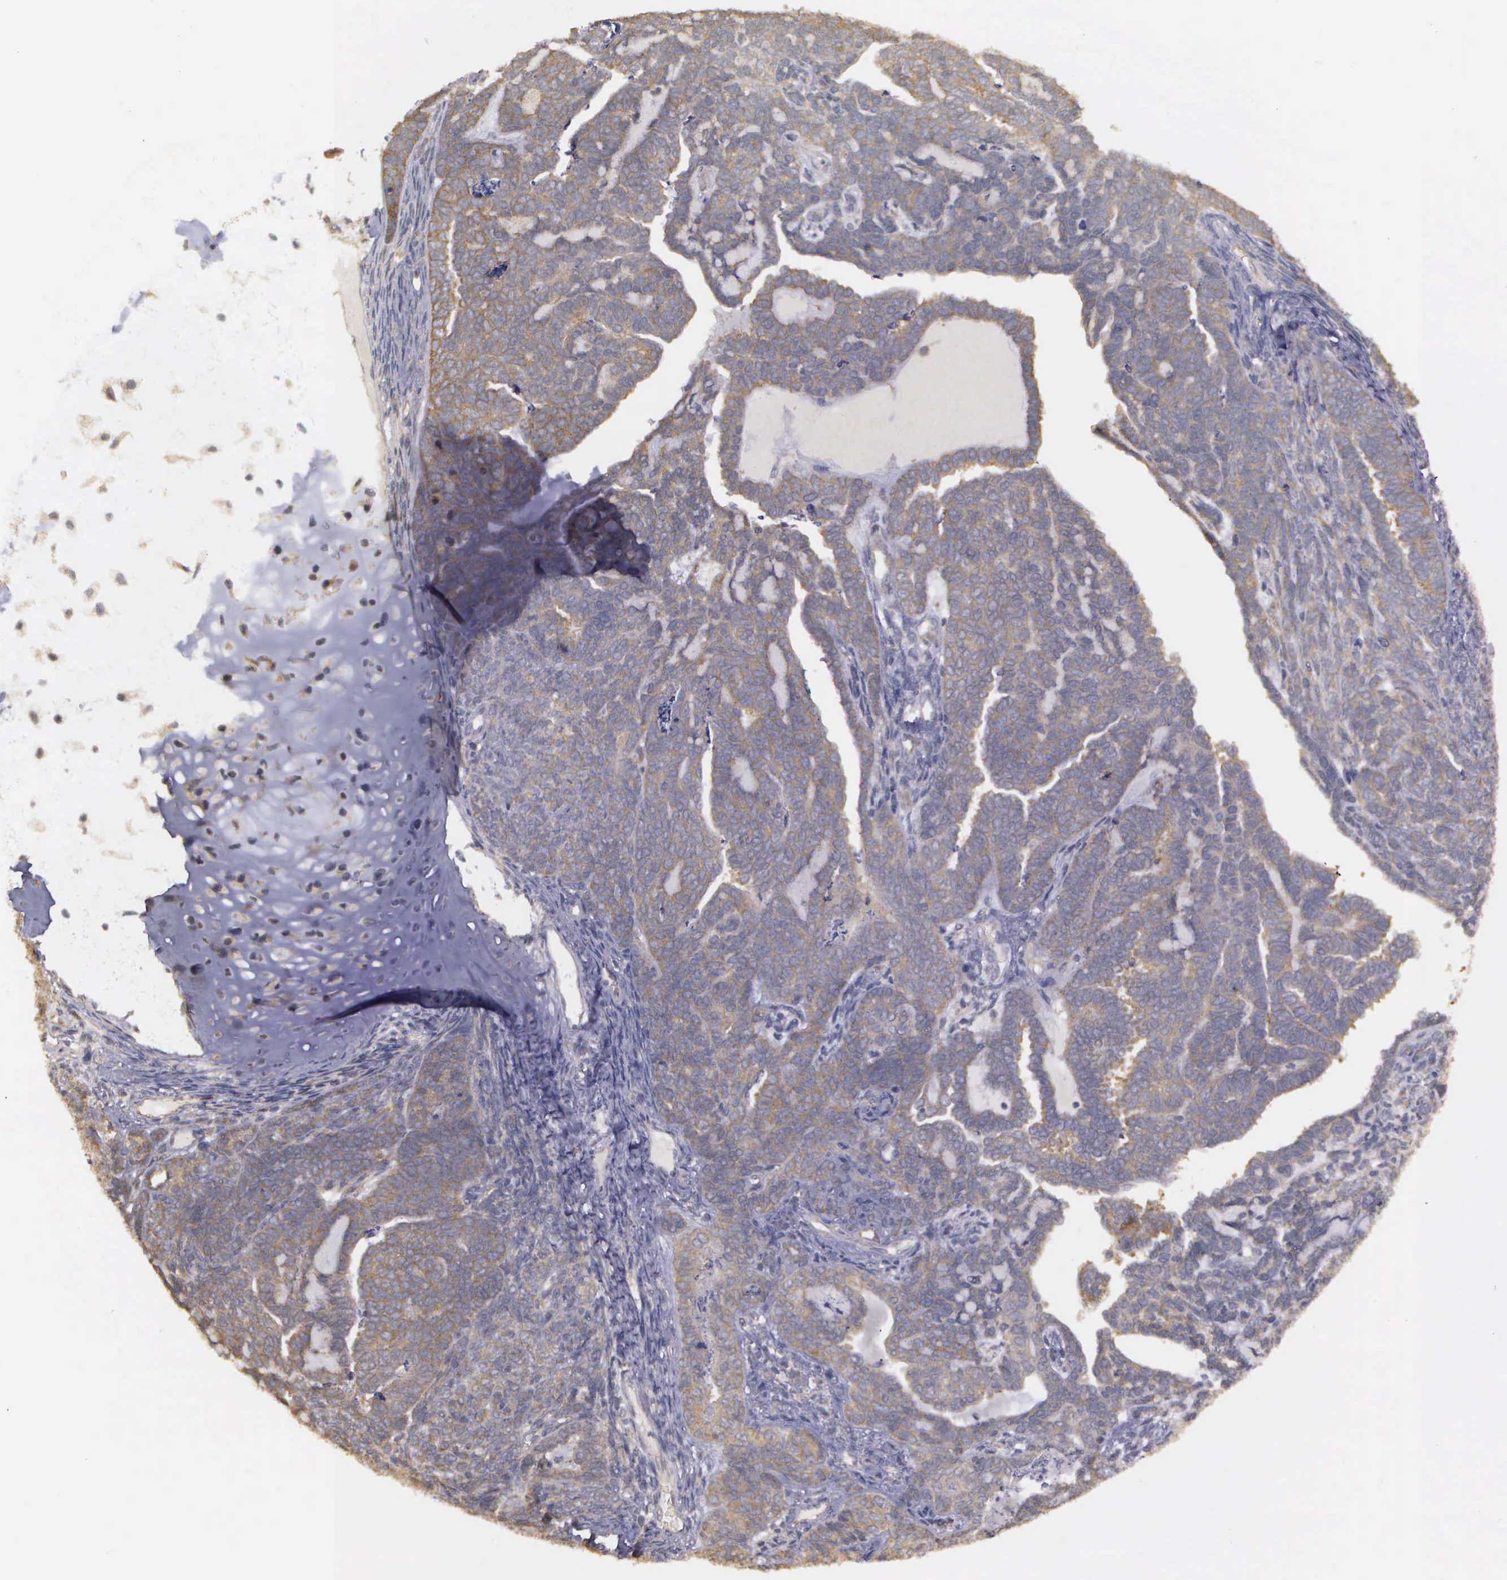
{"staining": {"intensity": "moderate", "quantity": ">75%", "location": "cytoplasmic/membranous"}, "tissue": "endometrial cancer", "cell_type": "Tumor cells", "image_type": "cancer", "snomed": [{"axis": "morphology", "description": "Neoplasm, malignant, NOS"}, {"axis": "topography", "description": "Endometrium"}], "caption": "About >75% of tumor cells in human malignant neoplasm (endometrial) reveal moderate cytoplasmic/membranous protein staining as visualized by brown immunohistochemical staining.", "gene": "EIF5", "patient": {"sex": "female", "age": 74}}